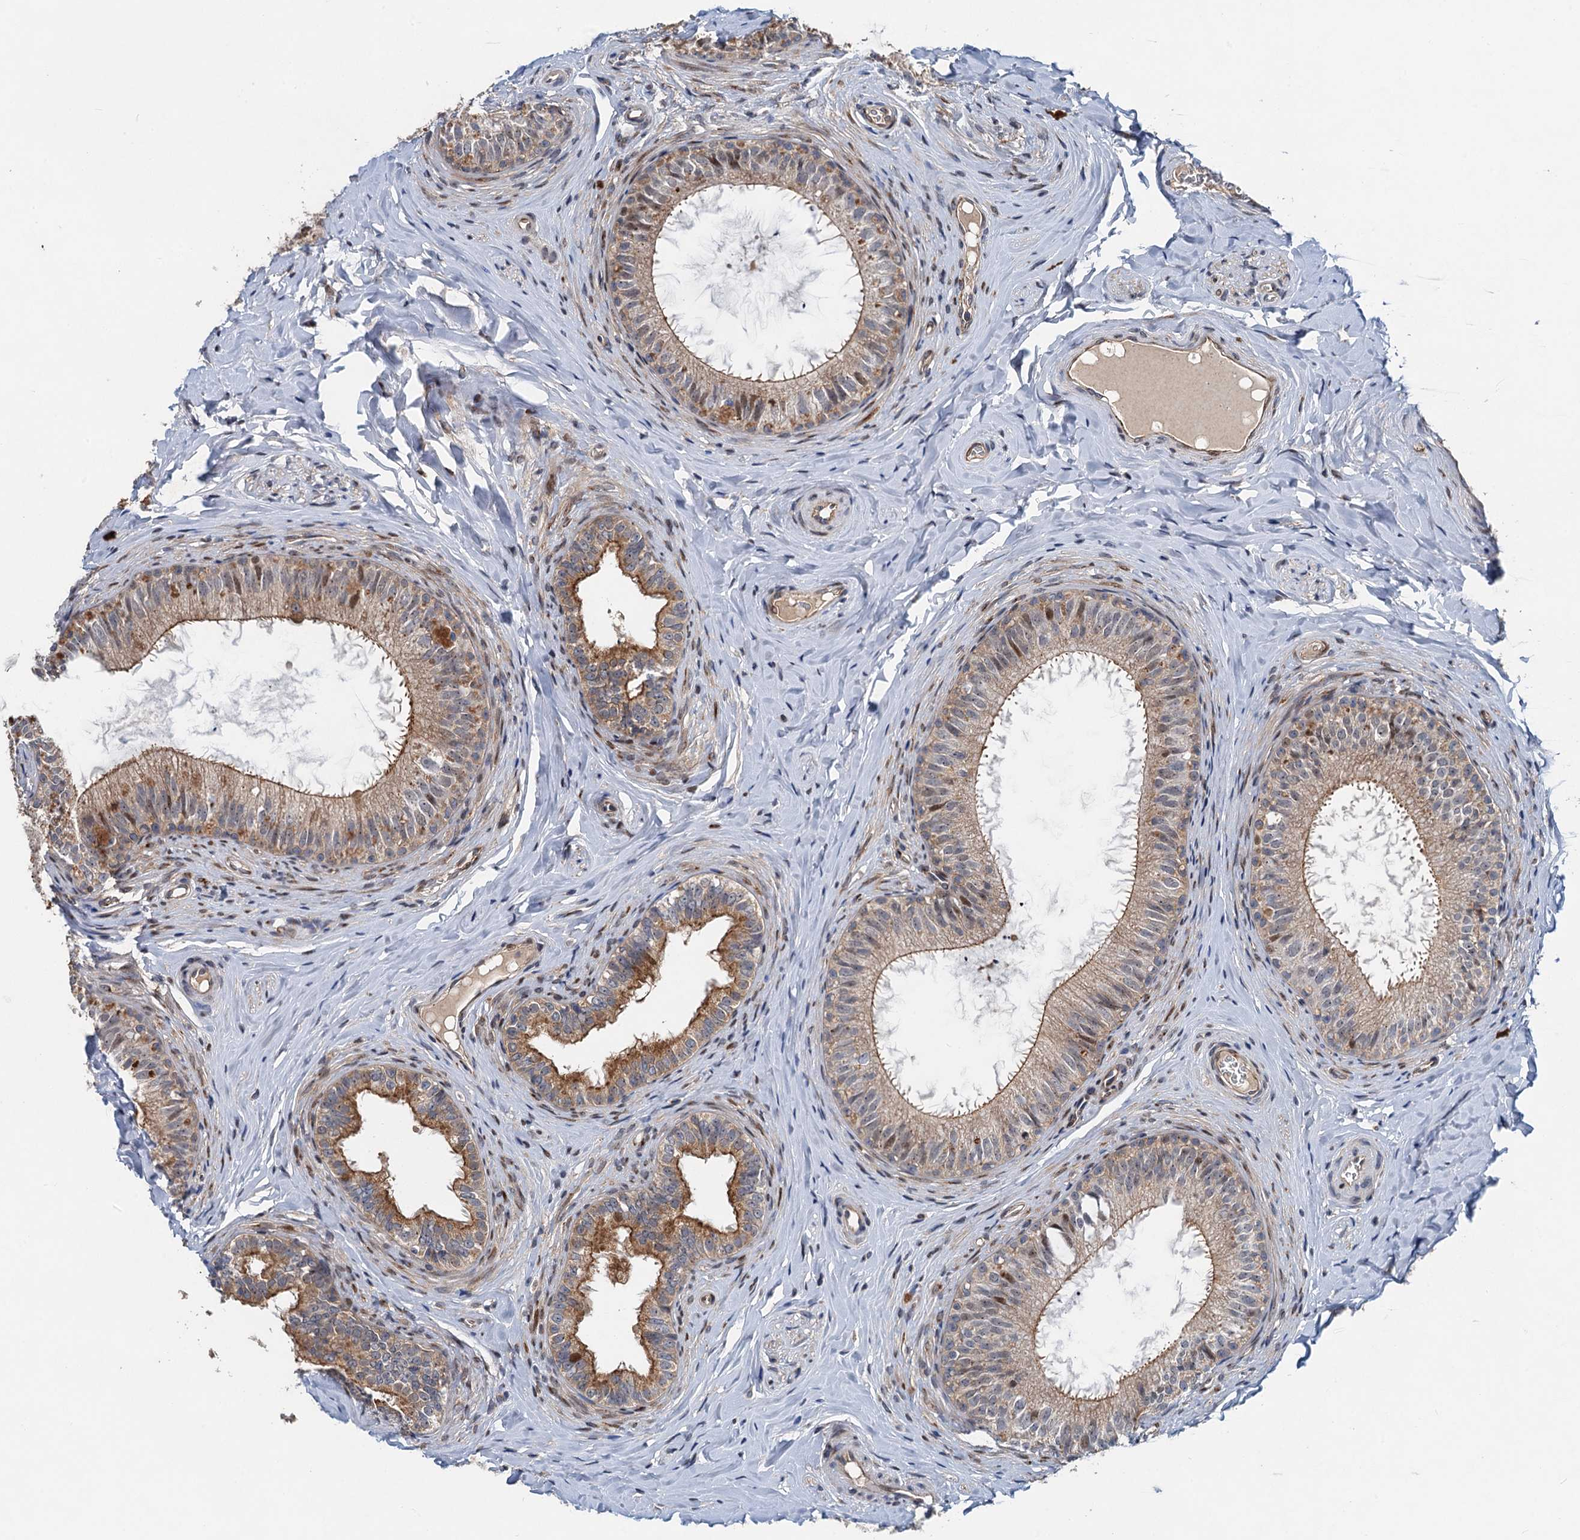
{"staining": {"intensity": "moderate", "quantity": "25%-75%", "location": "cytoplasmic/membranous"}, "tissue": "epididymis", "cell_type": "Glandular cells", "image_type": "normal", "snomed": [{"axis": "morphology", "description": "Normal tissue, NOS"}, {"axis": "topography", "description": "Epididymis"}], "caption": "Unremarkable epididymis was stained to show a protein in brown. There is medium levels of moderate cytoplasmic/membranous staining in about 25%-75% of glandular cells.", "gene": "NBEA", "patient": {"sex": "male", "age": 34}}